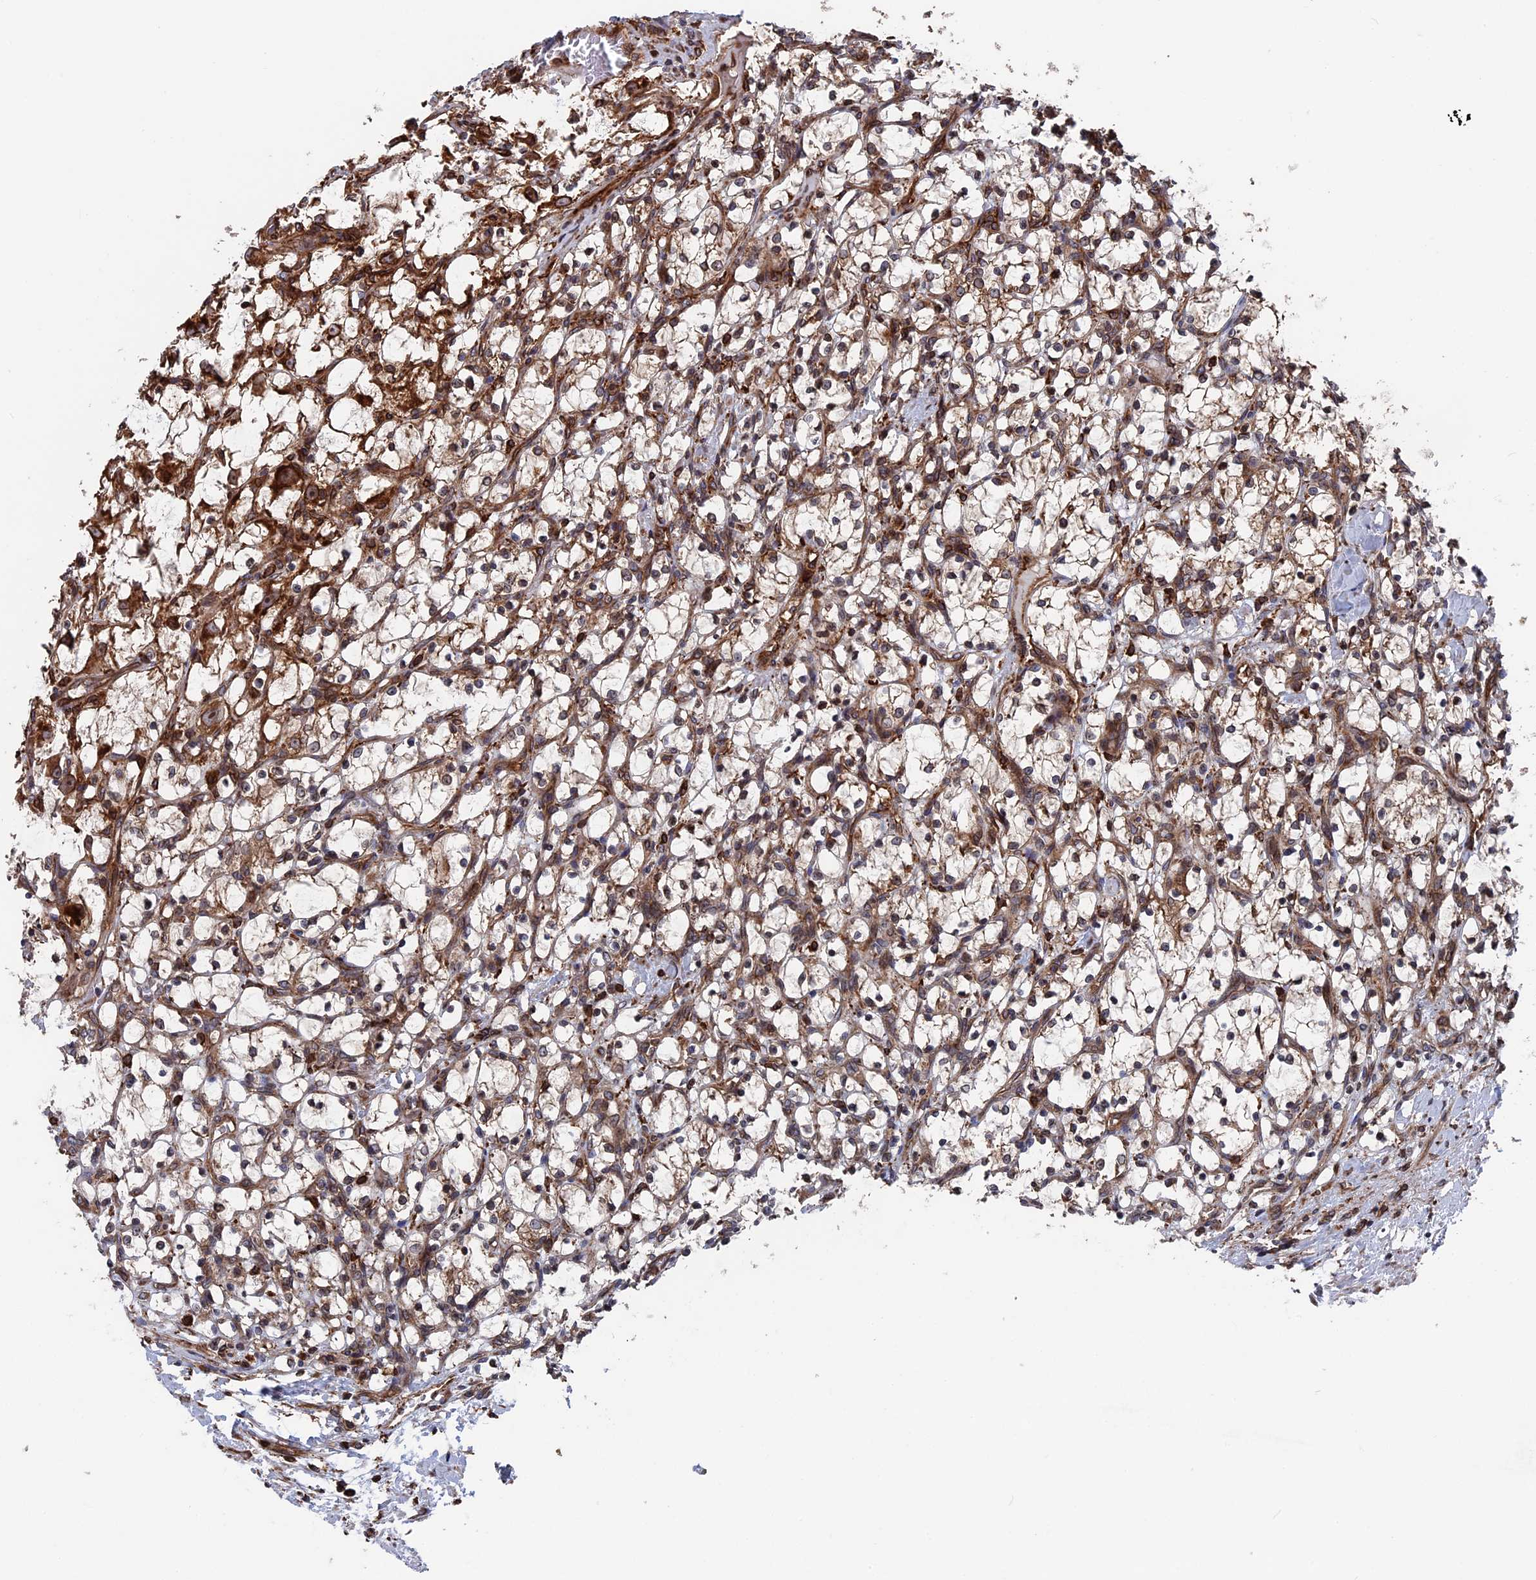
{"staining": {"intensity": "moderate", "quantity": ">75%", "location": "cytoplasmic/membranous"}, "tissue": "renal cancer", "cell_type": "Tumor cells", "image_type": "cancer", "snomed": [{"axis": "morphology", "description": "Adenocarcinoma, NOS"}, {"axis": "topography", "description": "Kidney"}], "caption": "Adenocarcinoma (renal) stained with a protein marker reveals moderate staining in tumor cells.", "gene": "RPUSD1", "patient": {"sex": "female", "age": 69}}